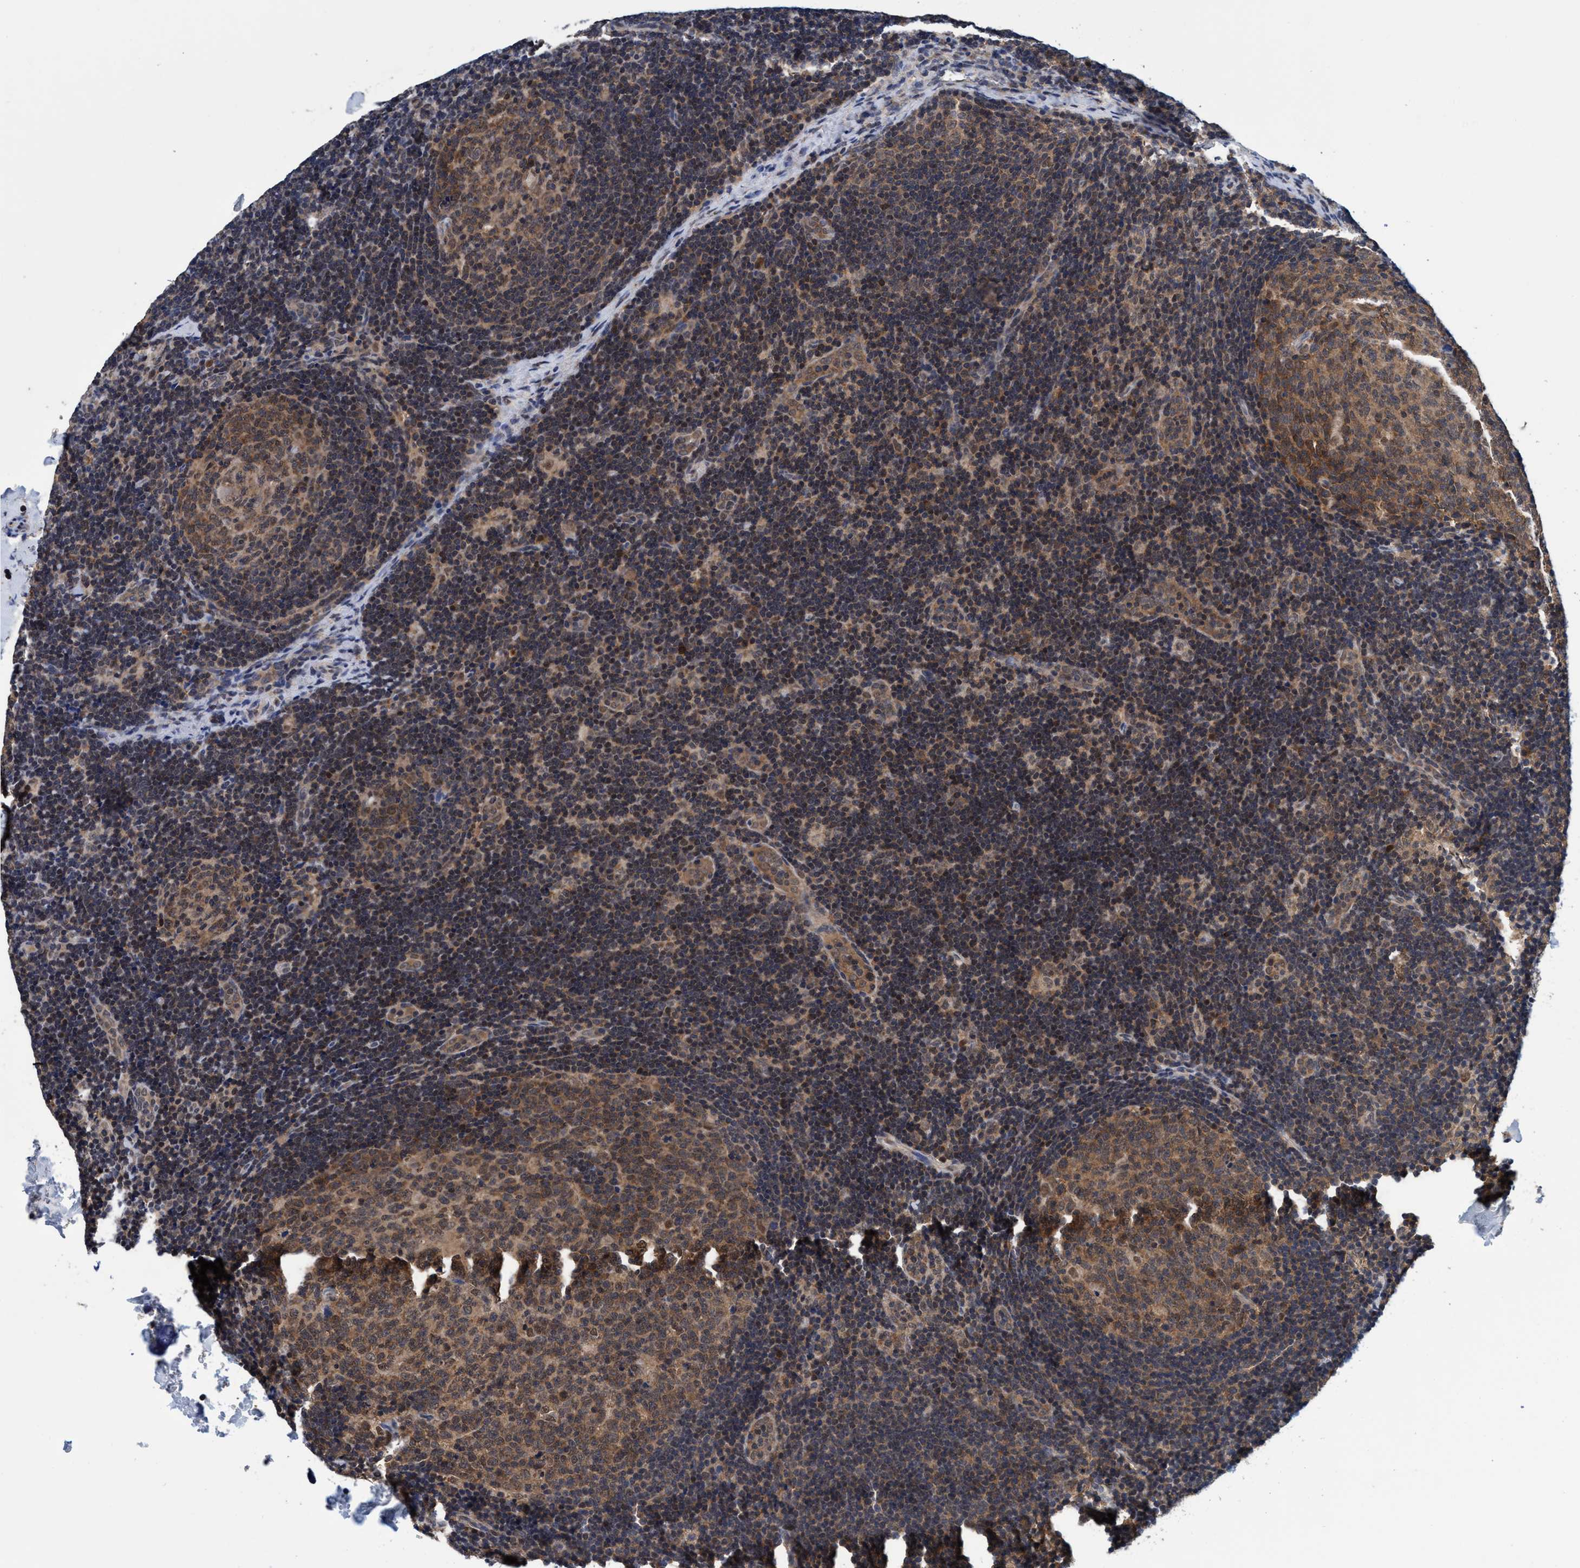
{"staining": {"intensity": "moderate", "quantity": ">75%", "location": "cytoplasmic/membranous"}, "tissue": "lymph node", "cell_type": "Germinal center cells", "image_type": "normal", "snomed": [{"axis": "morphology", "description": "Normal tissue, NOS"}, {"axis": "topography", "description": "Lymph node"}], "caption": "IHC photomicrograph of unremarkable lymph node: human lymph node stained using IHC reveals medium levels of moderate protein expression localized specifically in the cytoplasmic/membranous of germinal center cells, appearing as a cytoplasmic/membranous brown color.", "gene": "PSMD12", "patient": {"sex": "female", "age": 14}}